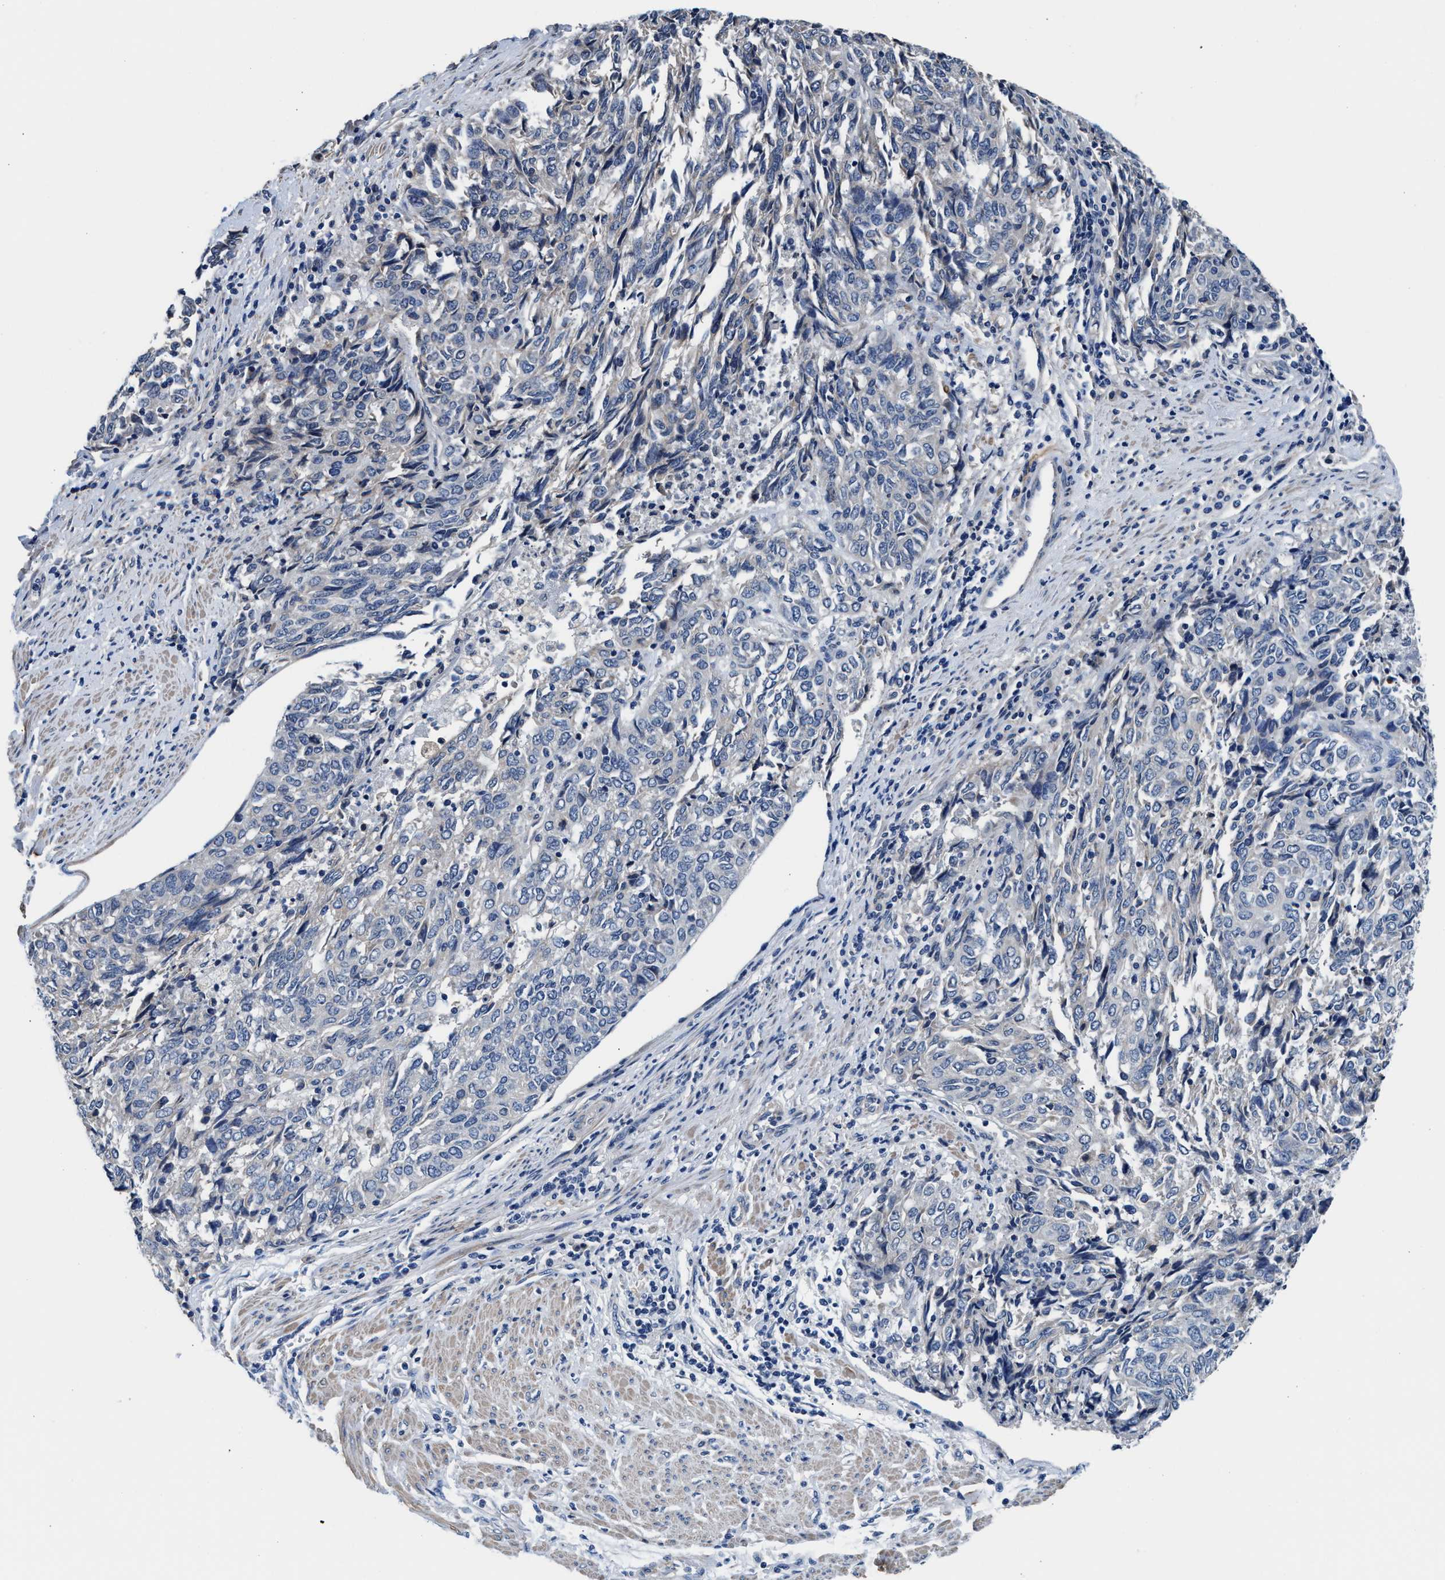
{"staining": {"intensity": "negative", "quantity": "none", "location": "none"}, "tissue": "endometrial cancer", "cell_type": "Tumor cells", "image_type": "cancer", "snomed": [{"axis": "morphology", "description": "Adenocarcinoma, NOS"}, {"axis": "topography", "description": "Endometrium"}], "caption": "High power microscopy image of an immunohistochemistry image of endometrial cancer (adenocarcinoma), revealing no significant positivity in tumor cells.", "gene": "MYH3", "patient": {"sex": "female", "age": 80}}